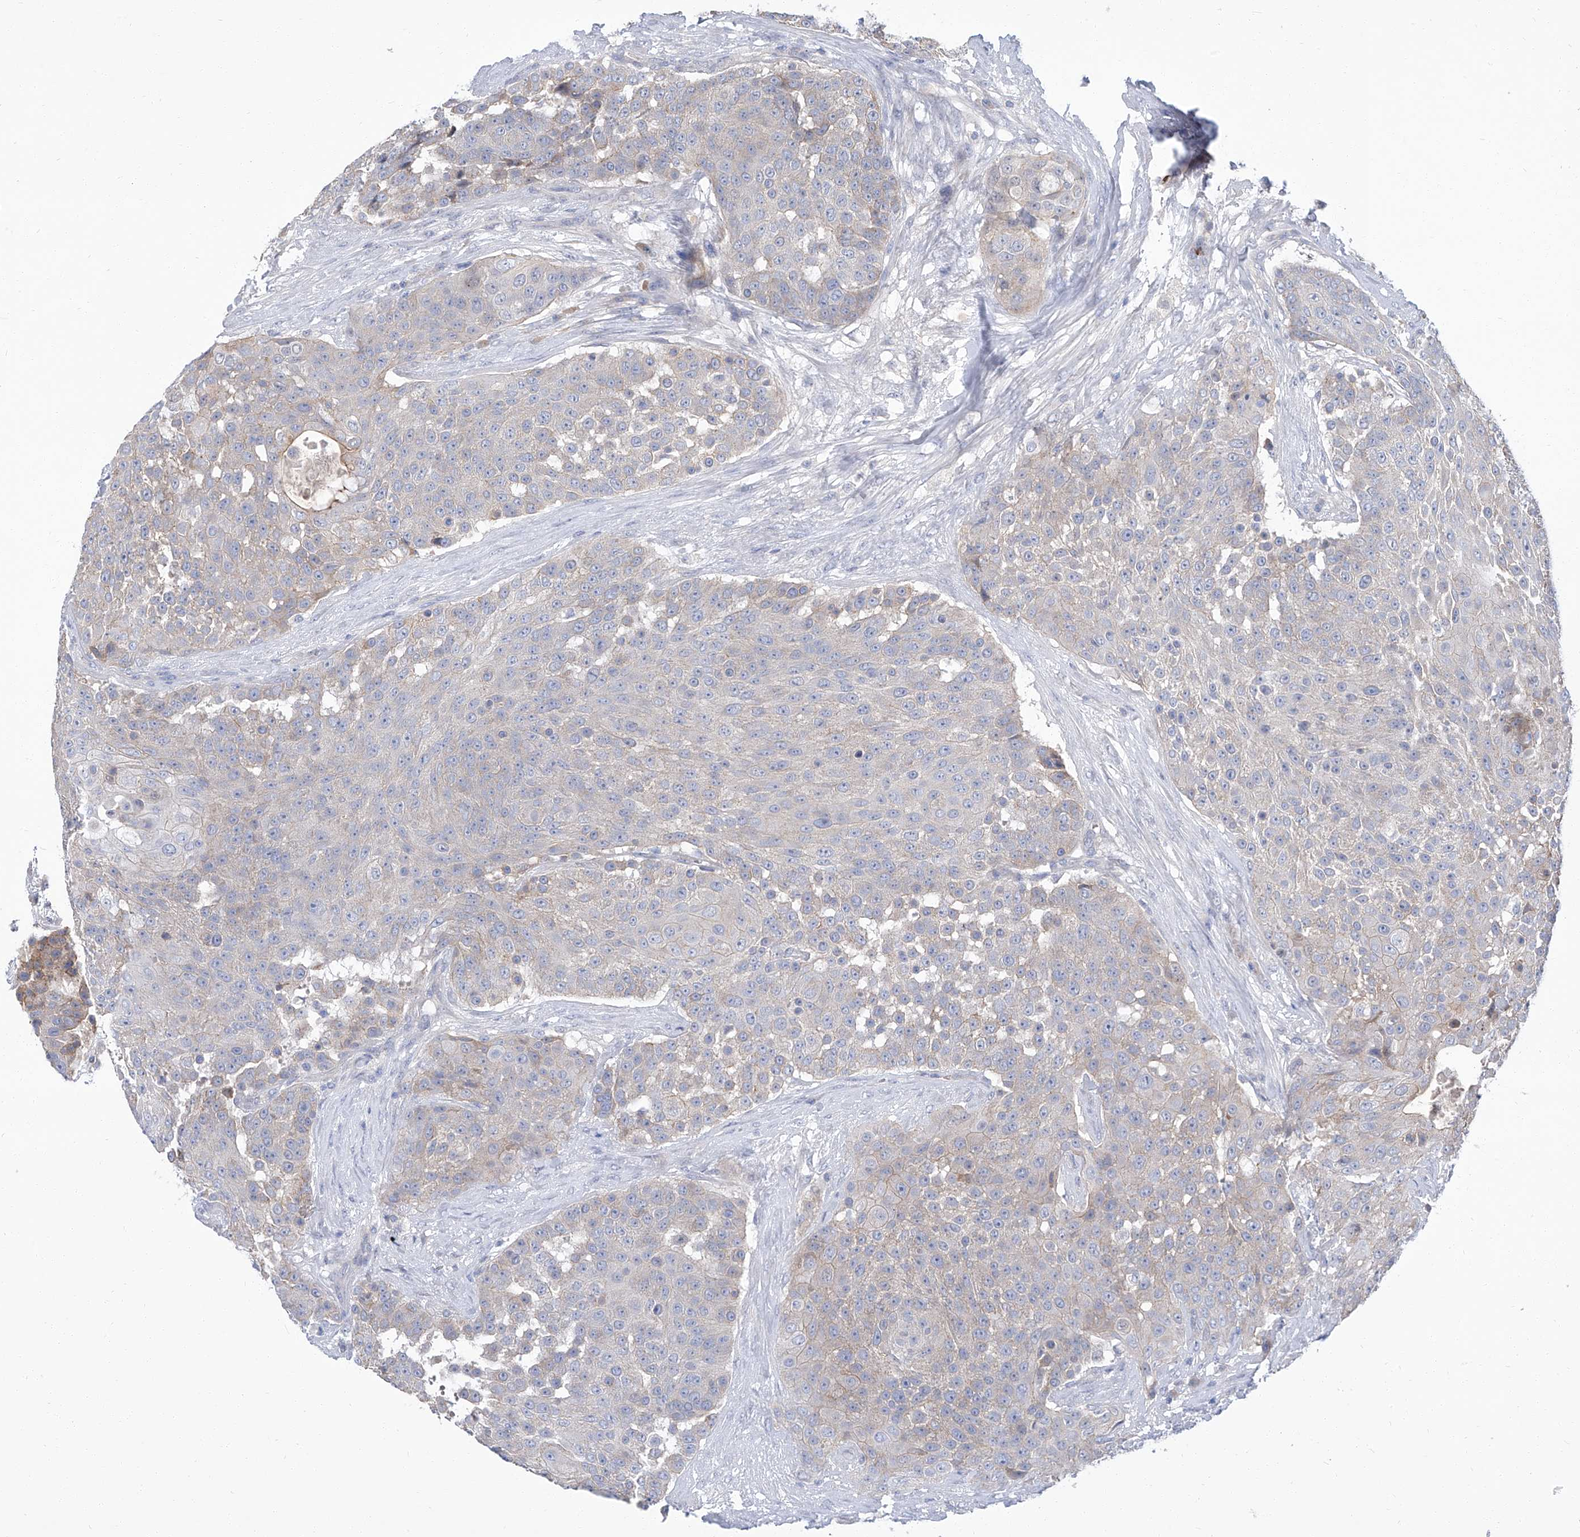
{"staining": {"intensity": "weak", "quantity": "<25%", "location": "cytoplasmic/membranous"}, "tissue": "urothelial cancer", "cell_type": "Tumor cells", "image_type": "cancer", "snomed": [{"axis": "morphology", "description": "Urothelial carcinoma, High grade"}, {"axis": "topography", "description": "Urinary bladder"}], "caption": "Protein analysis of urothelial cancer demonstrates no significant positivity in tumor cells. The staining is performed using DAB (3,3'-diaminobenzidine) brown chromogen with nuclei counter-stained in using hematoxylin.", "gene": "PARD3", "patient": {"sex": "female", "age": 63}}